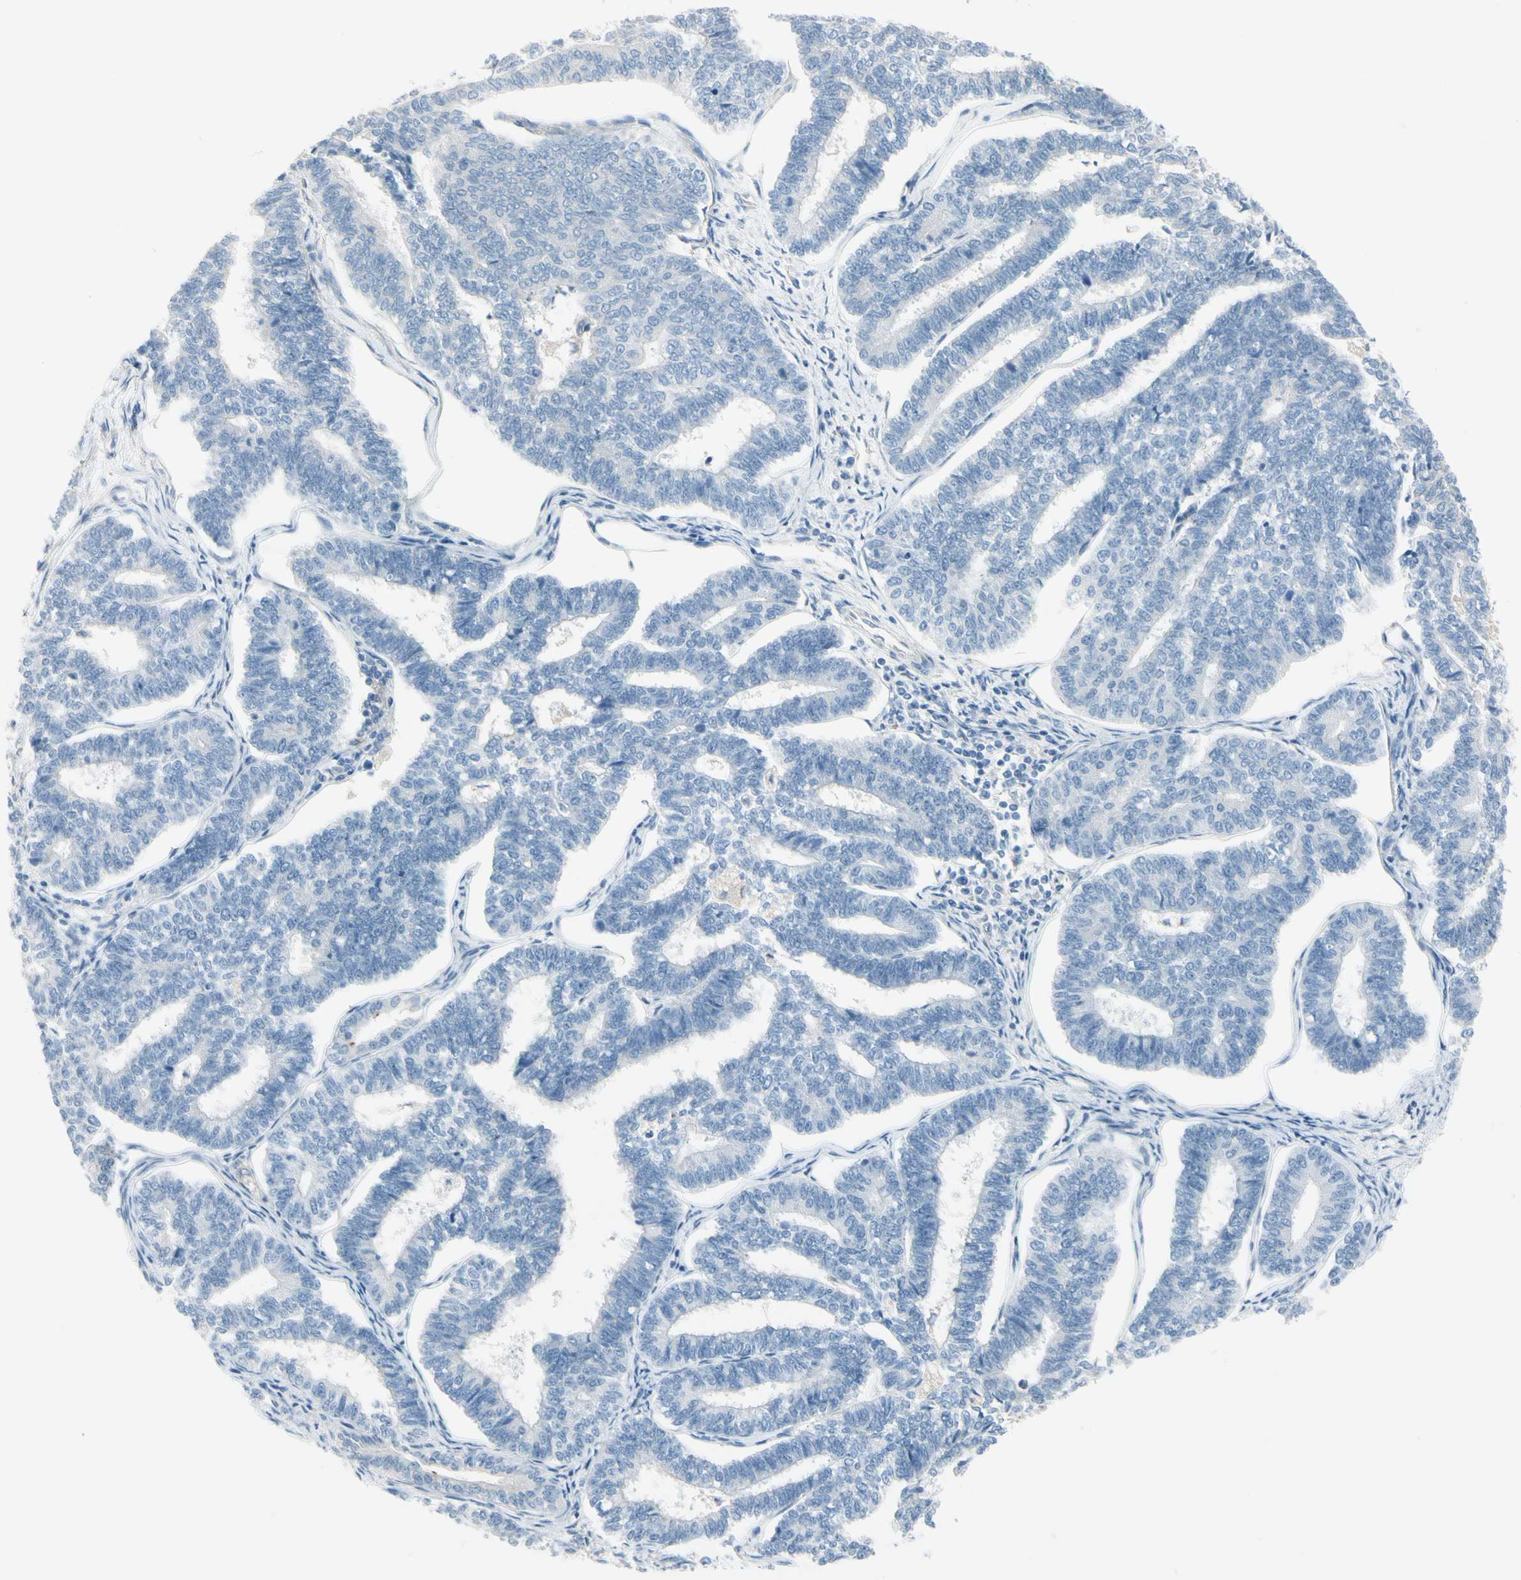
{"staining": {"intensity": "negative", "quantity": "none", "location": "none"}, "tissue": "endometrial cancer", "cell_type": "Tumor cells", "image_type": "cancer", "snomed": [{"axis": "morphology", "description": "Adenocarcinoma, NOS"}, {"axis": "topography", "description": "Endometrium"}], "caption": "Tumor cells are negative for protein expression in human adenocarcinoma (endometrial).", "gene": "CYP2E1", "patient": {"sex": "female", "age": 70}}